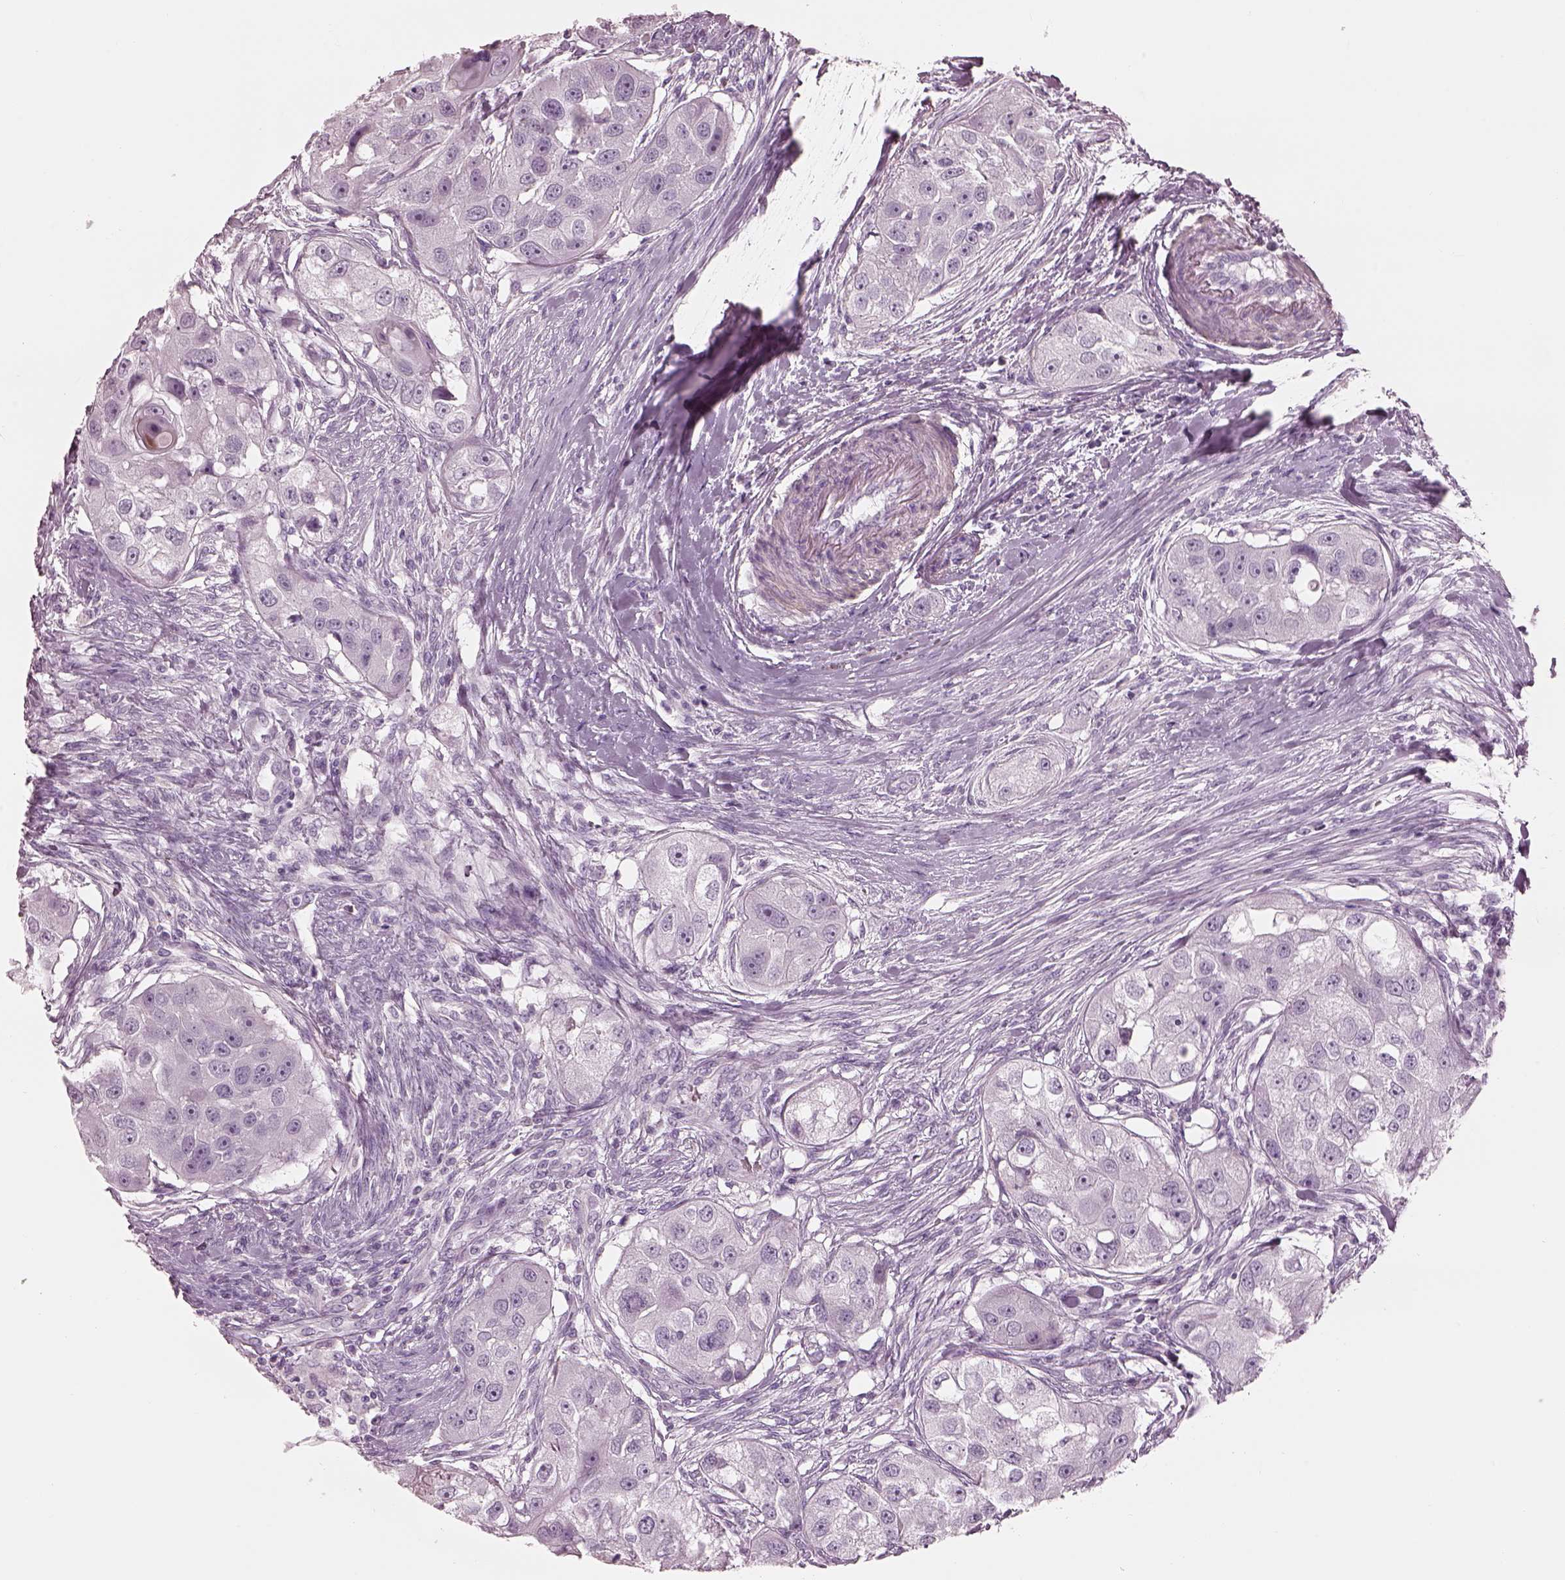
{"staining": {"intensity": "negative", "quantity": "none", "location": "none"}, "tissue": "head and neck cancer", "cell_type": "Tumor cells", "image_type": "cancer", "snomed": [{"axis": "morphology", "description": "Squamous cell carcinoma, NOS"}, {"axis": "topography", "description": "Head-Neck"}], "caption": "DAB (3,3'-diaminobenzidine) immunohistochemical staining of squamous cell carcinoma (head and neck) exhibits no significant positivity in tumor cells. Nuclei are stained in blue.", "gene": "RSPH9", "patient": {"sex": "male", "age": 51}}